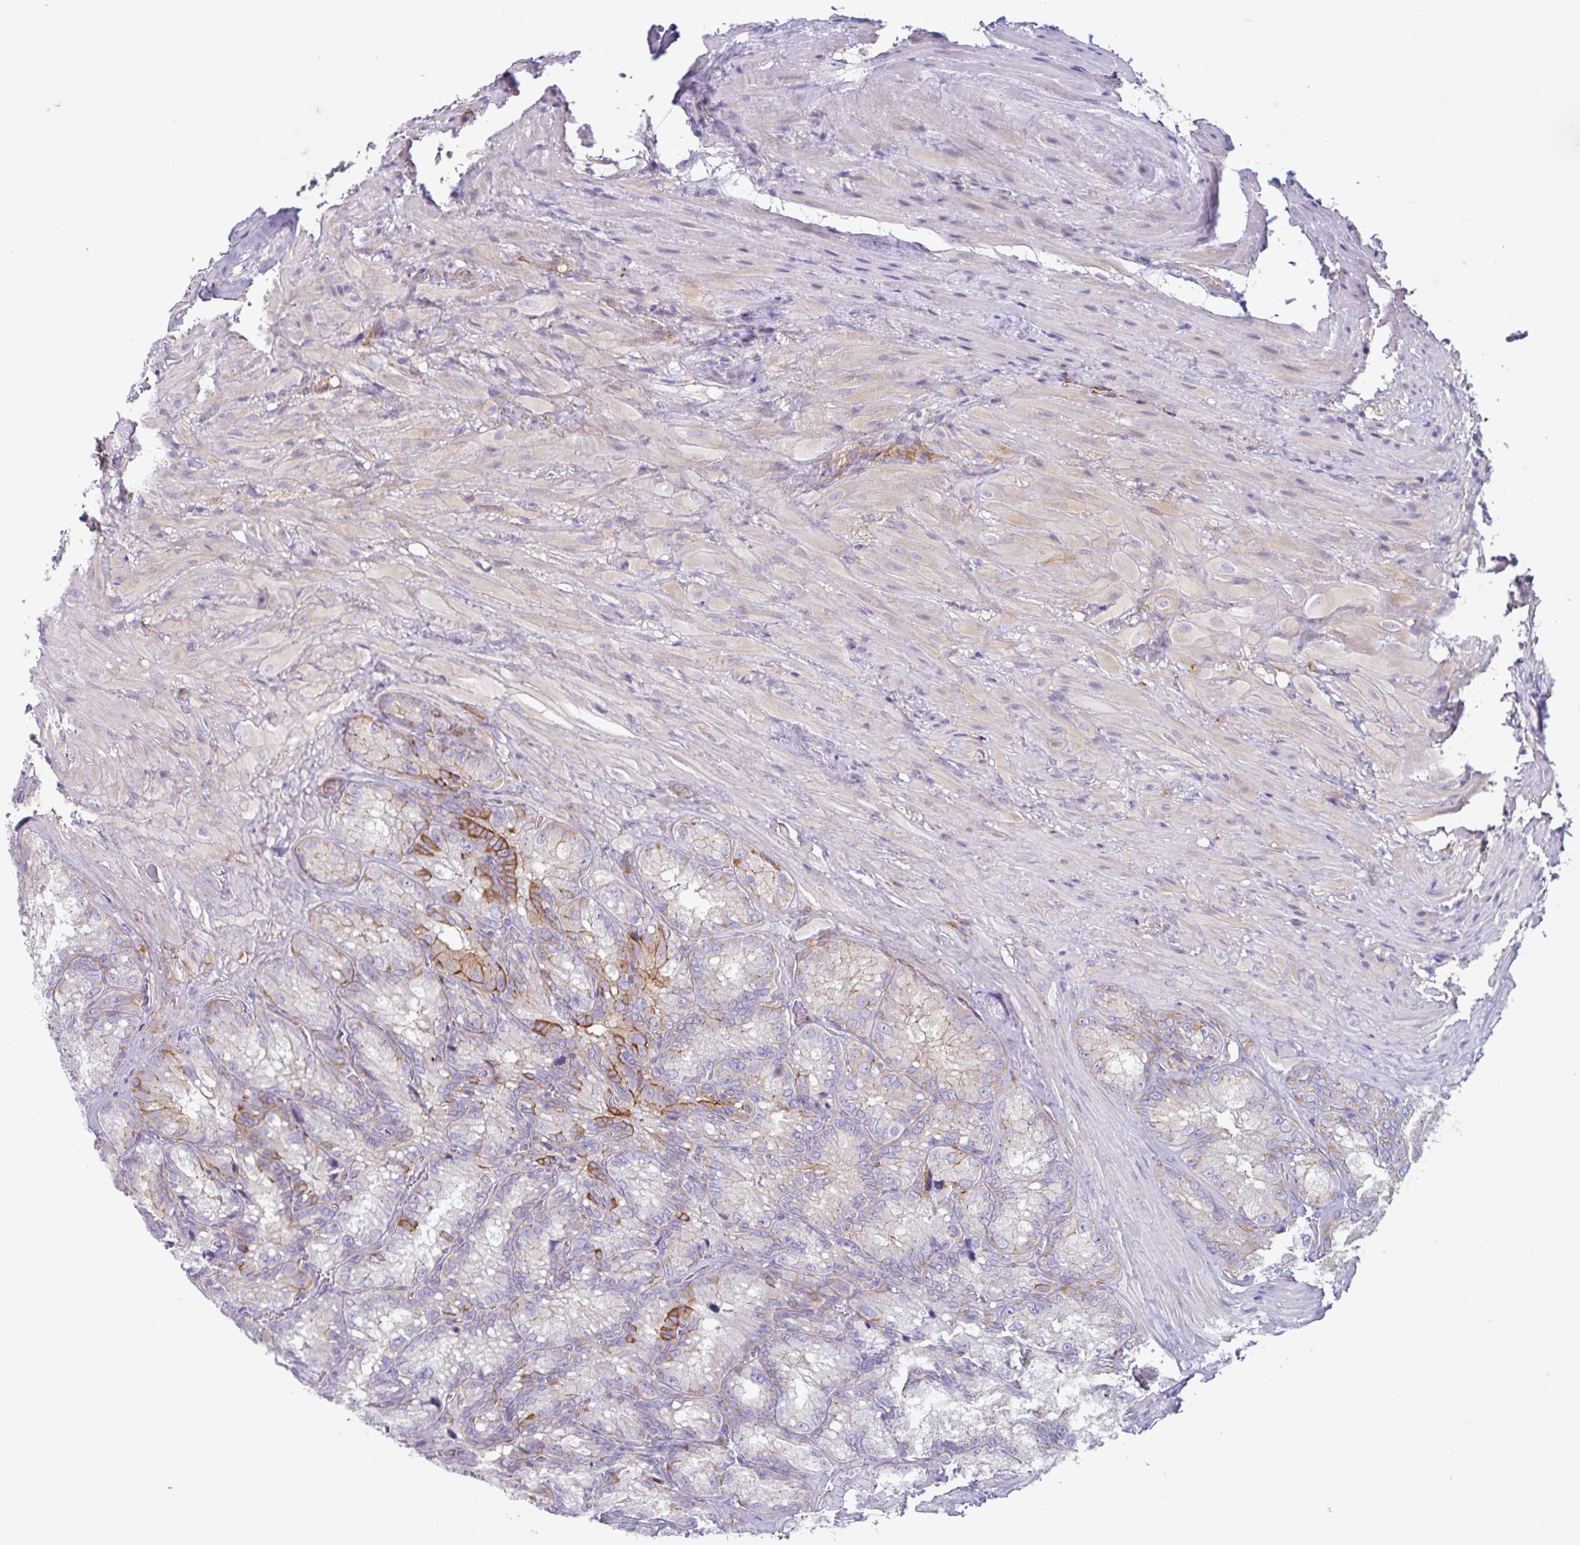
{"staining": {"intensity": "moderate", "quantity": "25%-75%", "location": "cytoplasmic/membranous"}, "tissue": "seminal vesicle", "cell_type": "Glandular cells", "image_type": "normal", "snomed": [{"axis": "morphology", "description": "Normal tissue, NOS"}, {"axis": "topography", "description": "Seminal veicle"}], "caption": "Protein expression analysis of normal seminal vesicle reveals moderate cytoplasmic/membranous expression in about 25%-75% of glandular cells.", "gene": "MYH10", "patient": {"sex": "male", "age": 47}}